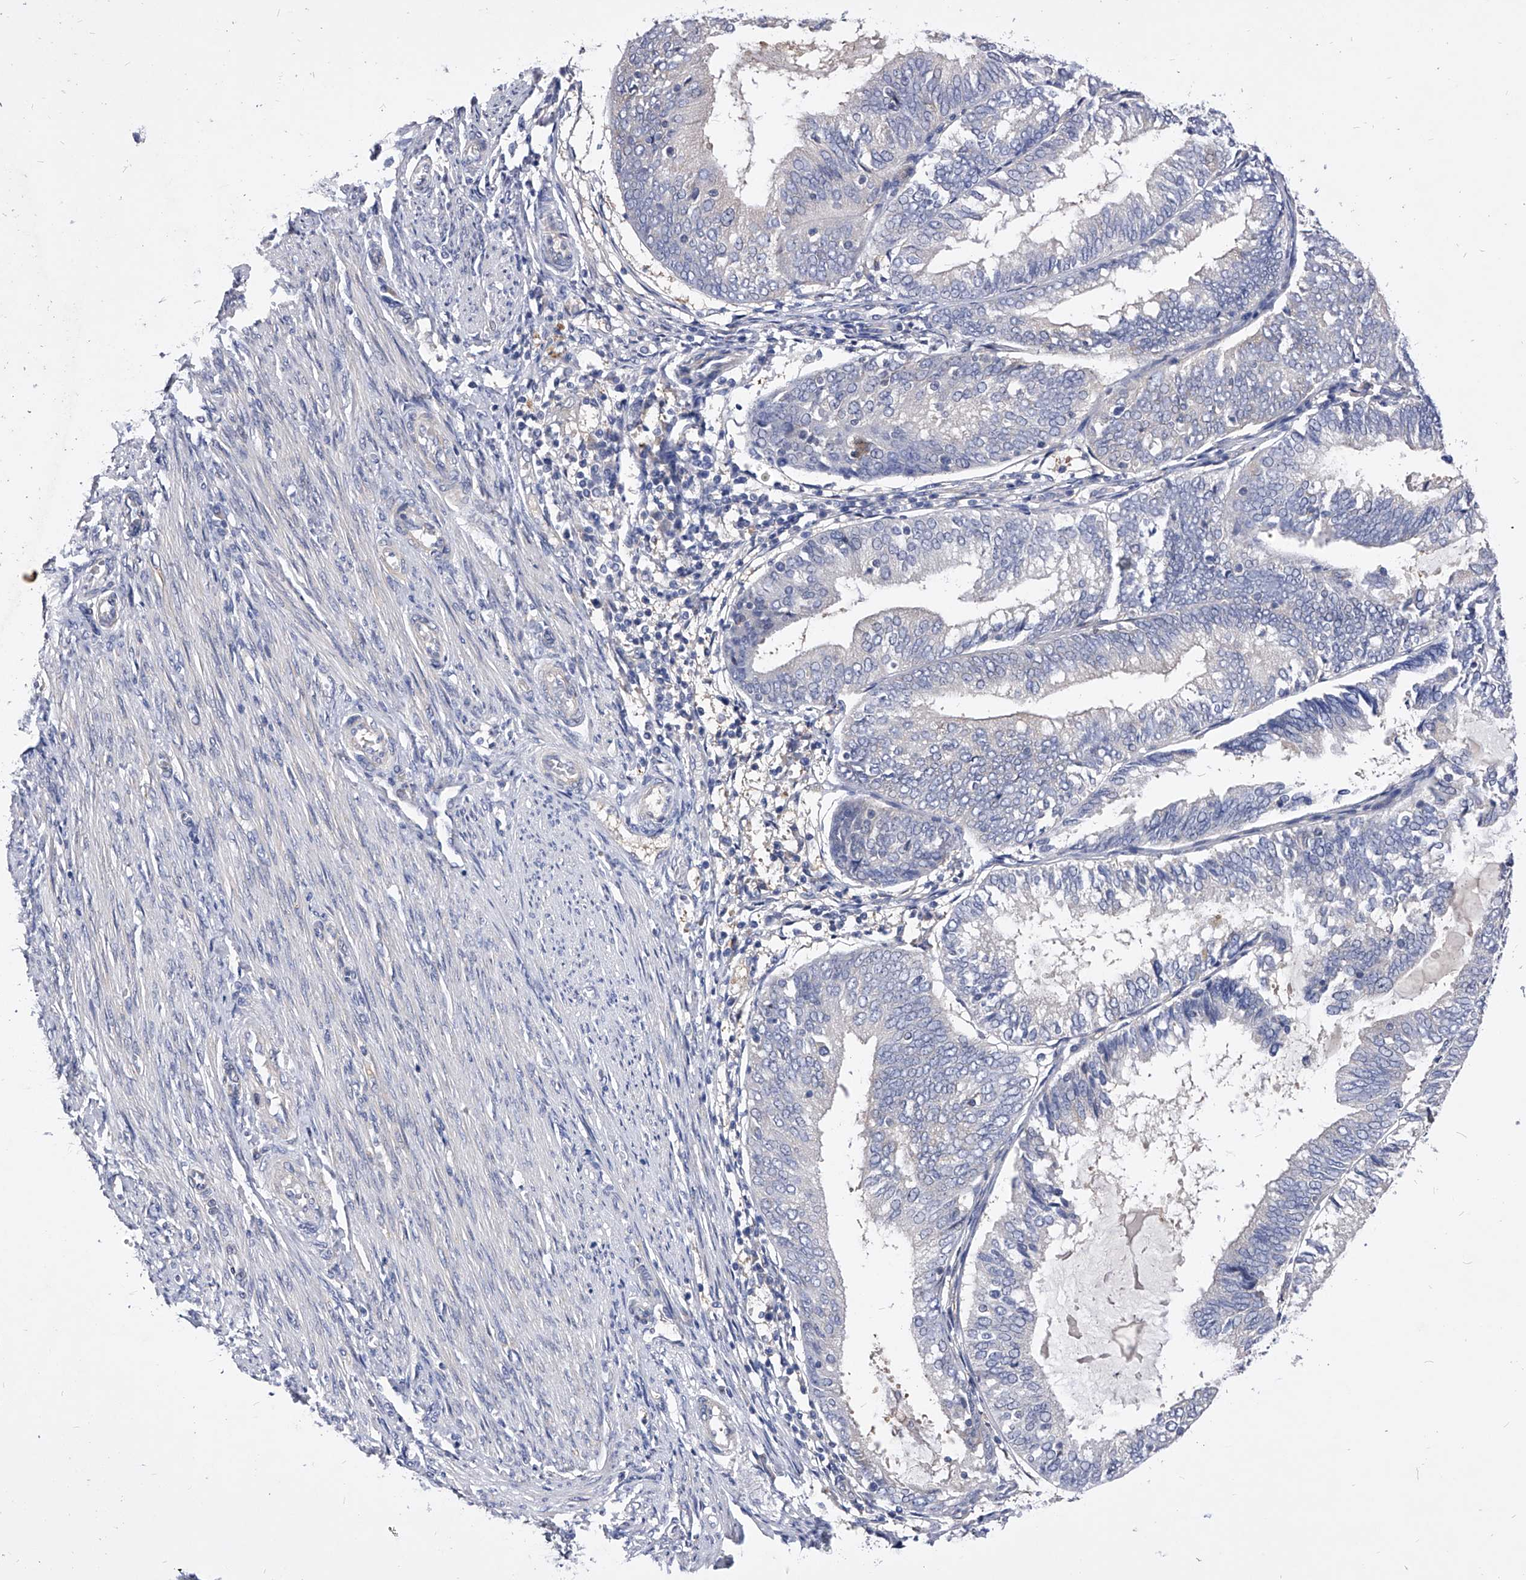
{"staining": {"intensity": "negative", "quantity": "none", "location": "none"}, "tissue": "endometrial cancer", "cell_type": "Tumor cells", "image_type": "cancer", "snomed": [{"axis": "morphology", "description": "Adenocarcinoma, NOS"}, {"axis": "topography", "description": "Endometrium"}], "caption": "A histopathology image of human endometrial cancer (adenocarcinoma) is negative for staining in tumor cells. (DAB (3,3'-diaminobenzidine) IHC visualized using brightfield microscopy, high magnification).", "gene": "PPP5C", "patient": {"sex": "female", "age": 81}}